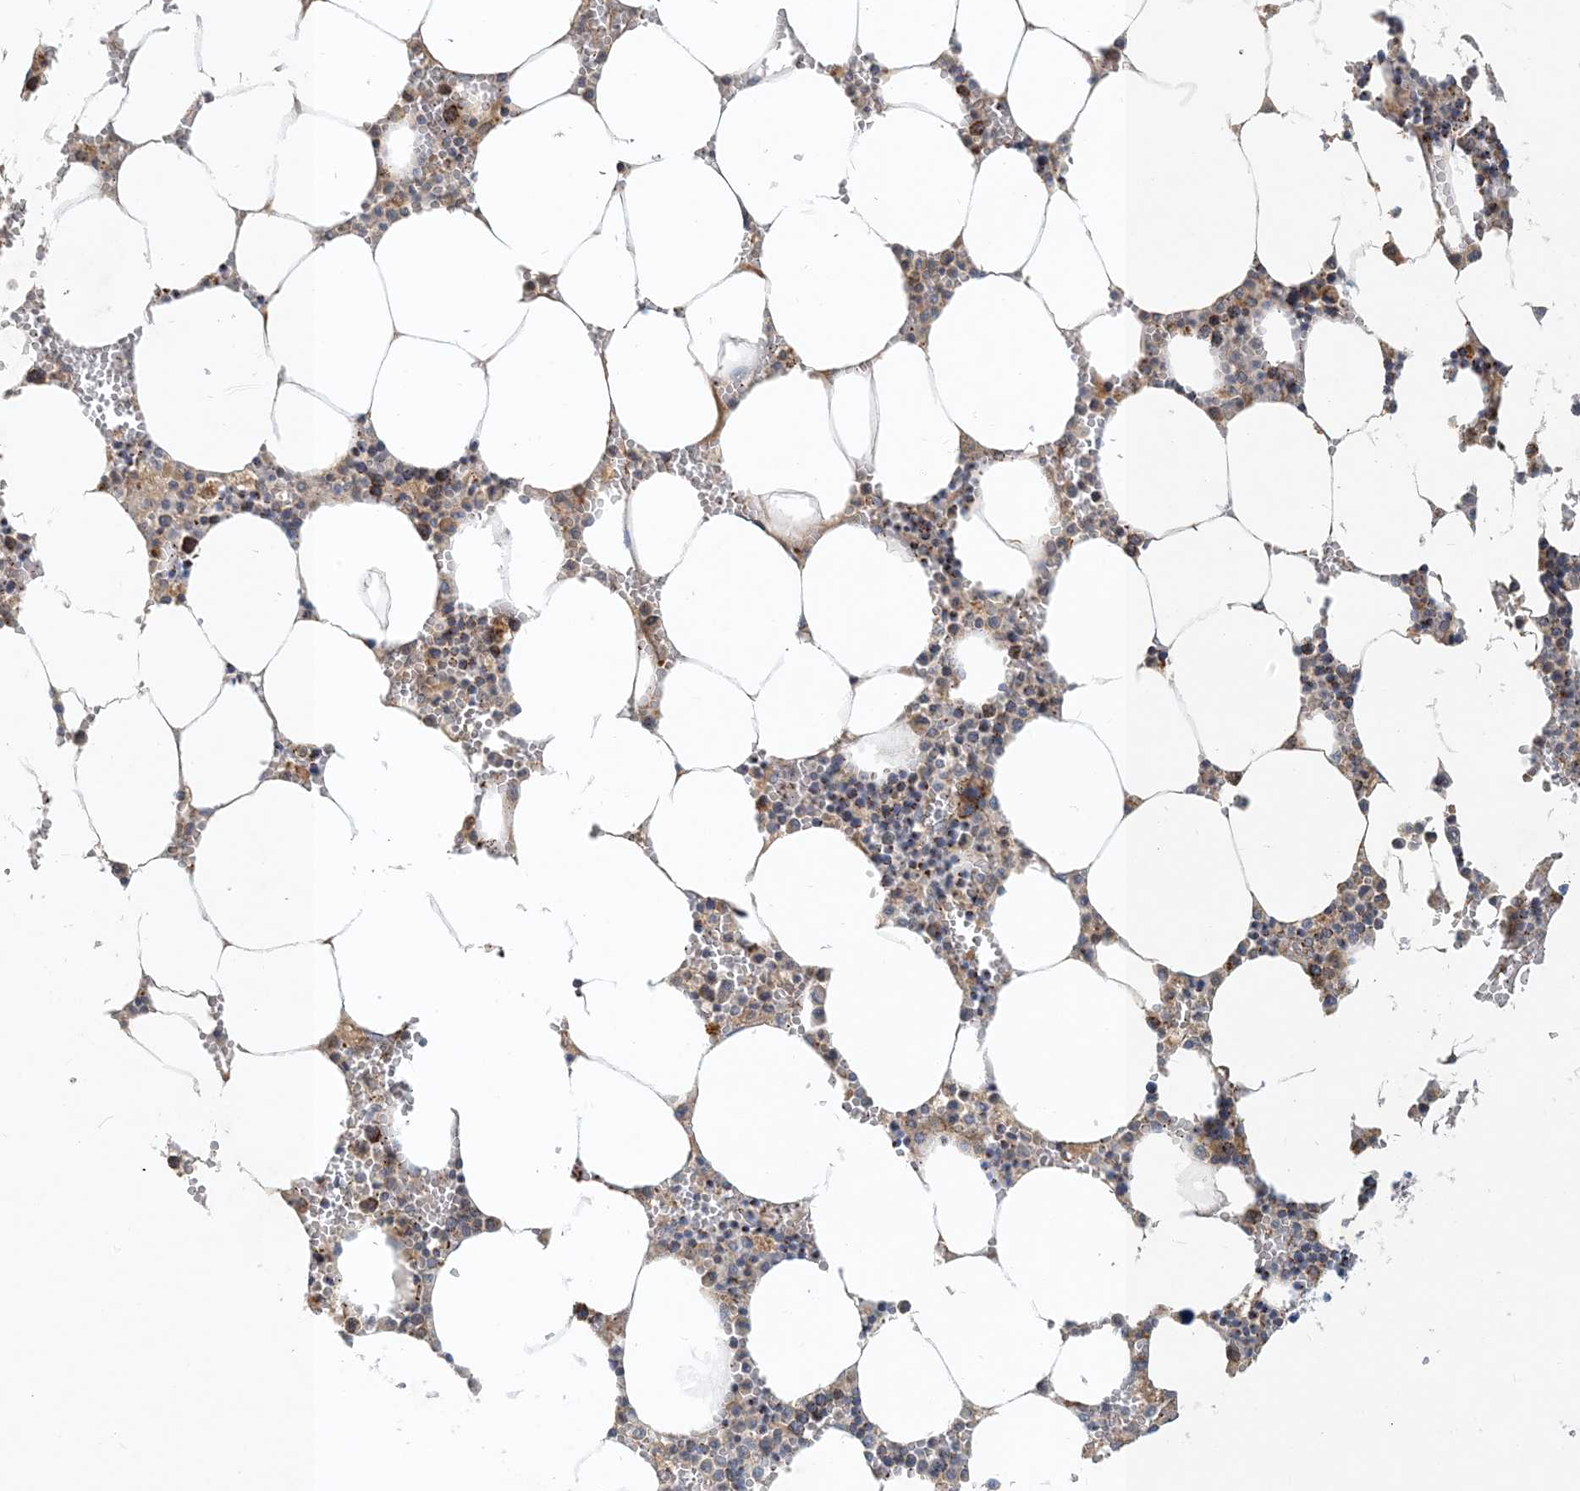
{"staining": {"intensity": "moderate", "quantity": "25%-75%", "location": "cytoplasmic/membranous"}, "tissue": "bone marrow", "cell_type": "Hematopoietic cells", "image_type": "normal", "snomed": [{"axis": "morphology", "description": "Normal tissue, NOS"}, {"axis": "topography", "description": "Bone marrow"}], "caption": "Human bone marrow stained for a protein (brown) reveals moderate cytoplasmic/membranous positive expression in approximately 25%-75% of hematopoietic cells.", "gene": "ZBTB3", "patient": {"sex": "male", "age": 70}}